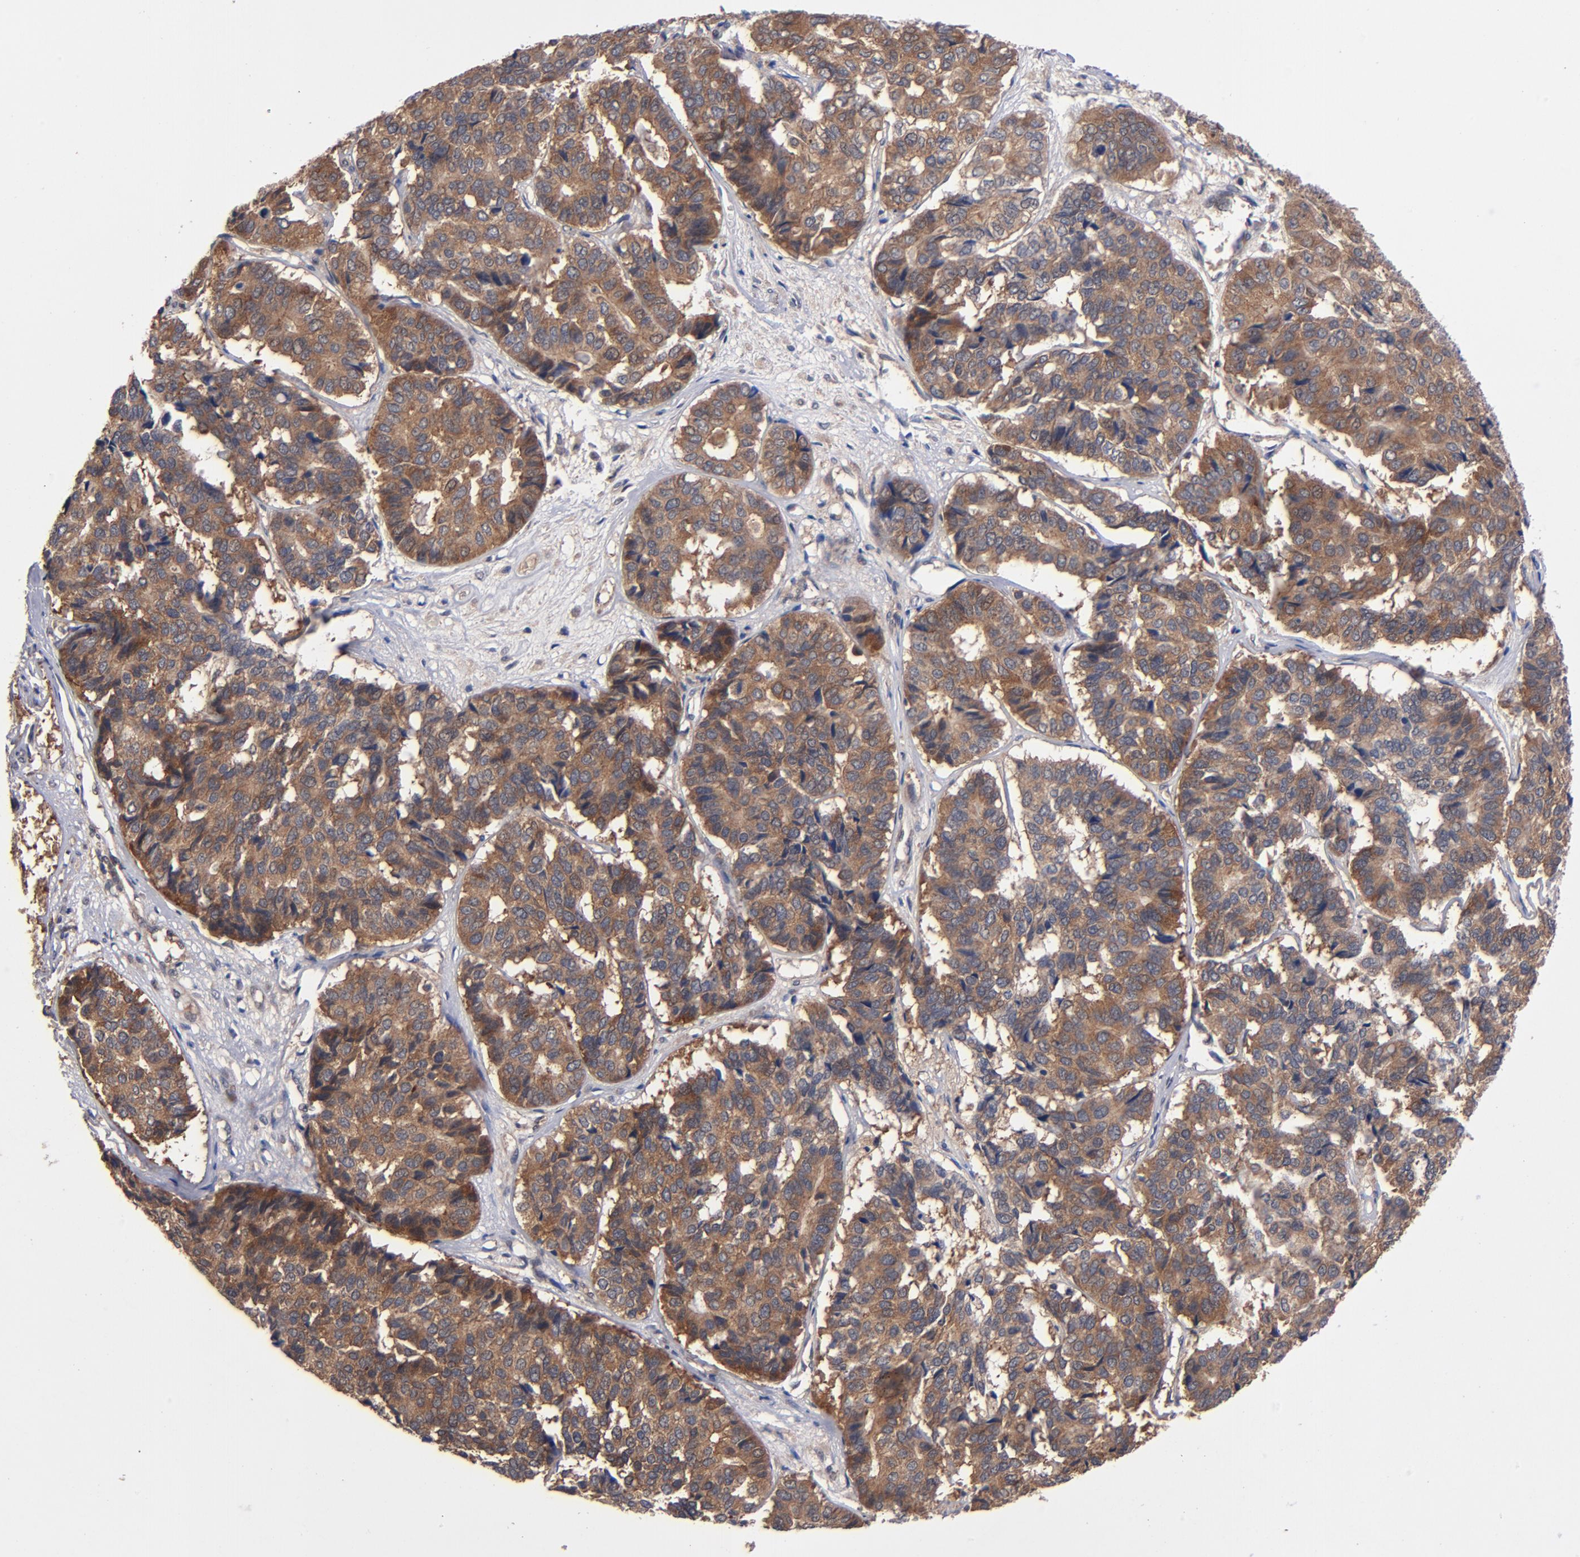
{"staining": {"intensity": "moderate", "quantity": ">75%", "location": "cytoplasmic/membranous"}, "tissue": "pancreatic cancer", "cell_type": "Tumor cells", "image_type": "cancer", "snomed": [{"axis": "morphology", "description": "Adenocarcinoma, NOS"}, {"axis": "topography", "description": "Pancreas"}], "caption": "A high-resolution histopathology image shows immunohistochemistry staining of pancreatic cancer, which shows moderate cytoplasmic/membranous positivity in about >75% of tumor cells.", "gene": "BDKRB1", "patient": {"sex": "male", "age": 50}}